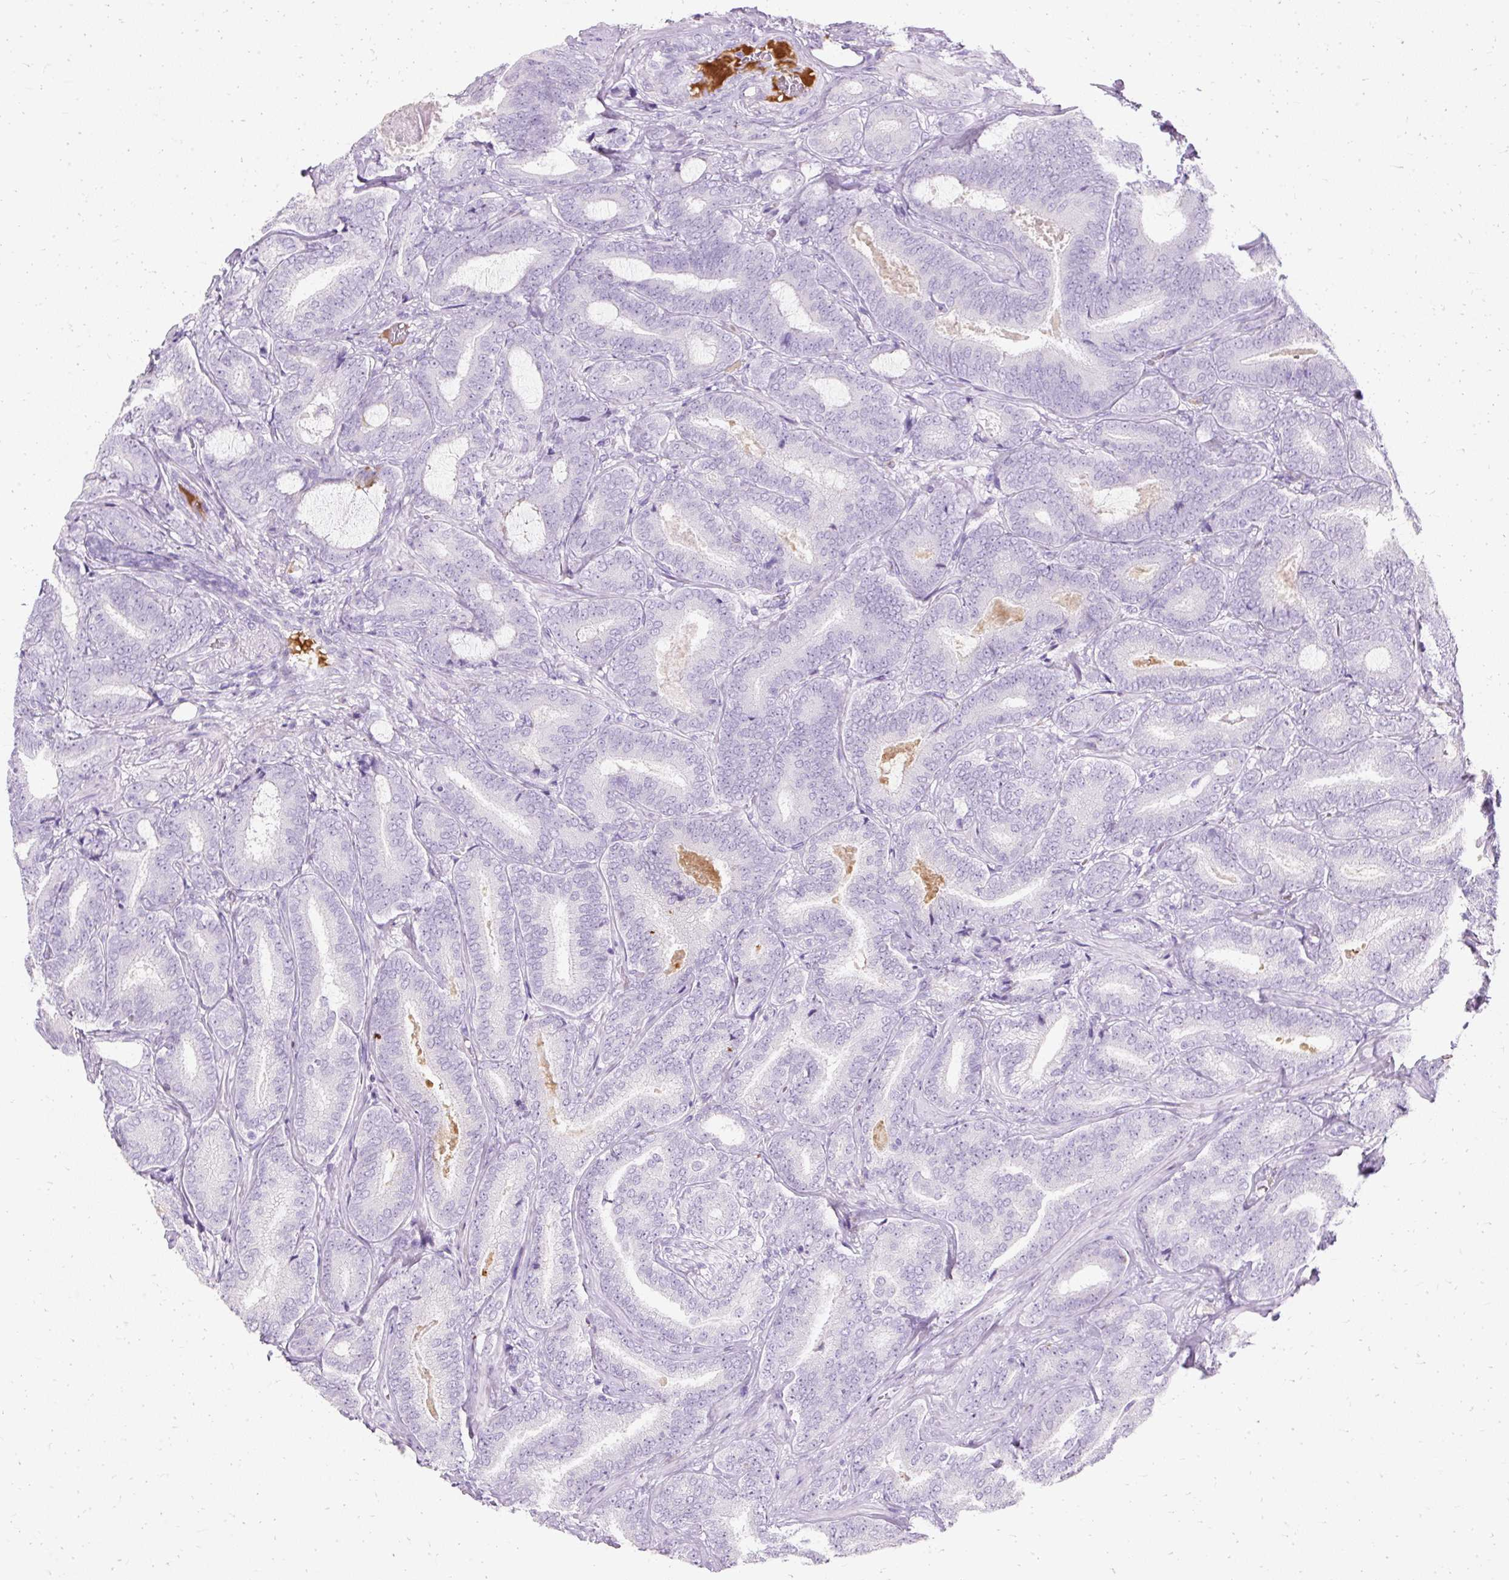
{"staining": {"intensity": "negative", "quantity": "none", "location": "none"}, "tissue": "prostate cancer", "cell_type": "Tumor cells", "image_type": "cancer", "snomed": [{"axis": "morphology", "description": "Adenocarcinoma, Low grade"}, {"axis": "topography", "description": "Prostate and seminal vesicle, NOS"}], "caption": "IHC histopathology image of human prostate cancer (adenocarcinoma (low-grade)) stained for a protein (brown), which demonstrates no expression in tumor cells. (Stains: DAB immunohistochemistry with hematoxylin counter stain, Microscopy: brightfield microscopy at high magnification).", "gene": "DEFA1", "patient": {"sex": "male", "age": 61}}